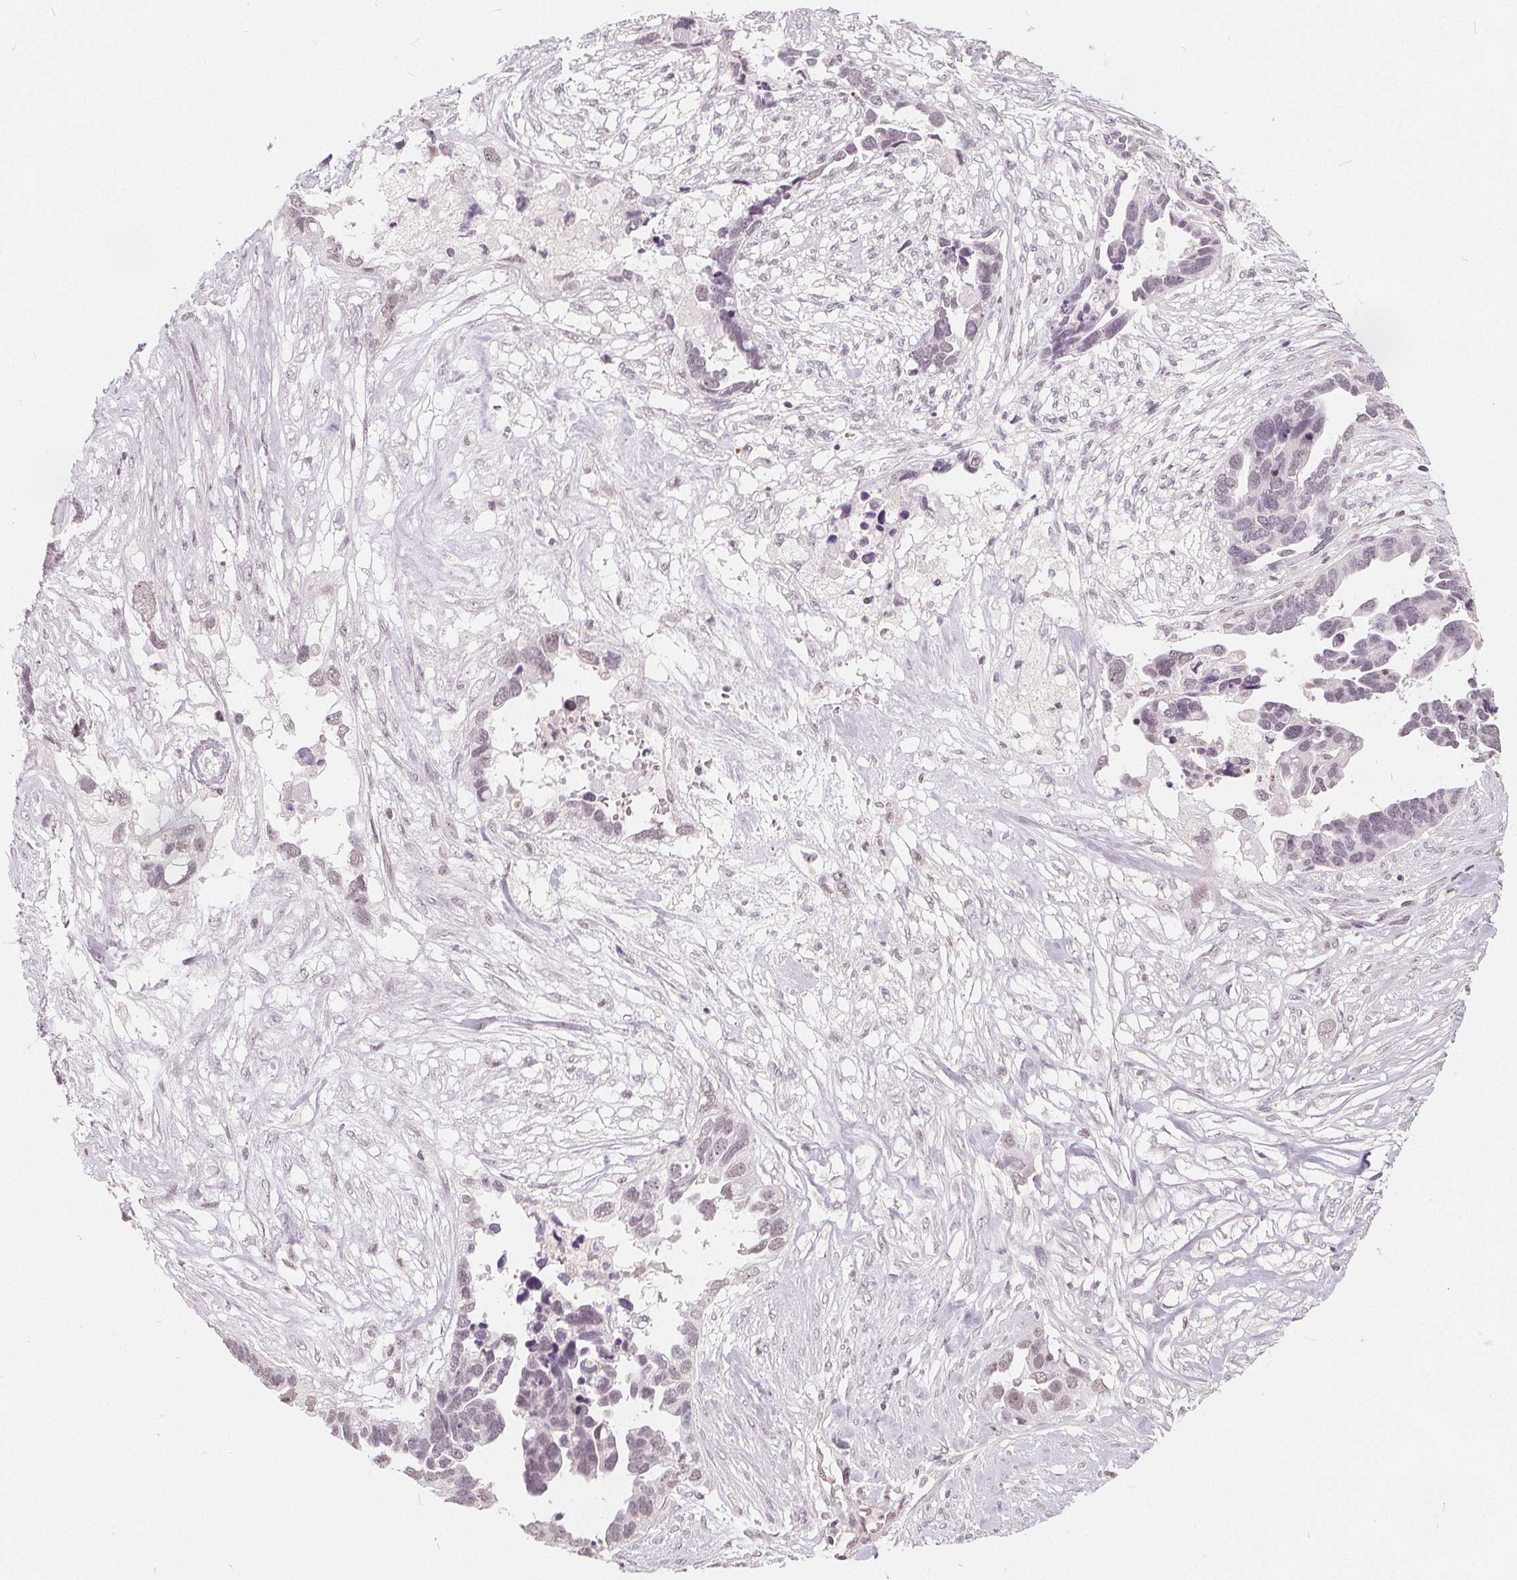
{"staining": {"intensity": "negative", "quantity": "none", "location": "none"}, "tissue": "ovarian cancer", "cell_type": "Tumor cells", "image_type": "cancer", "snomed": [{"axis": "morphology", "description": "Cystadenocarcinoma, serous, NOS"}, {"axis": "topography", "description": "Ovary"}], "caption": "Tumor cells are negative for protein expression in human ovarian serous cystadenocarcinoma.", "gene": "NUP210L", "patient": {"sex": "female", "age": 54}}